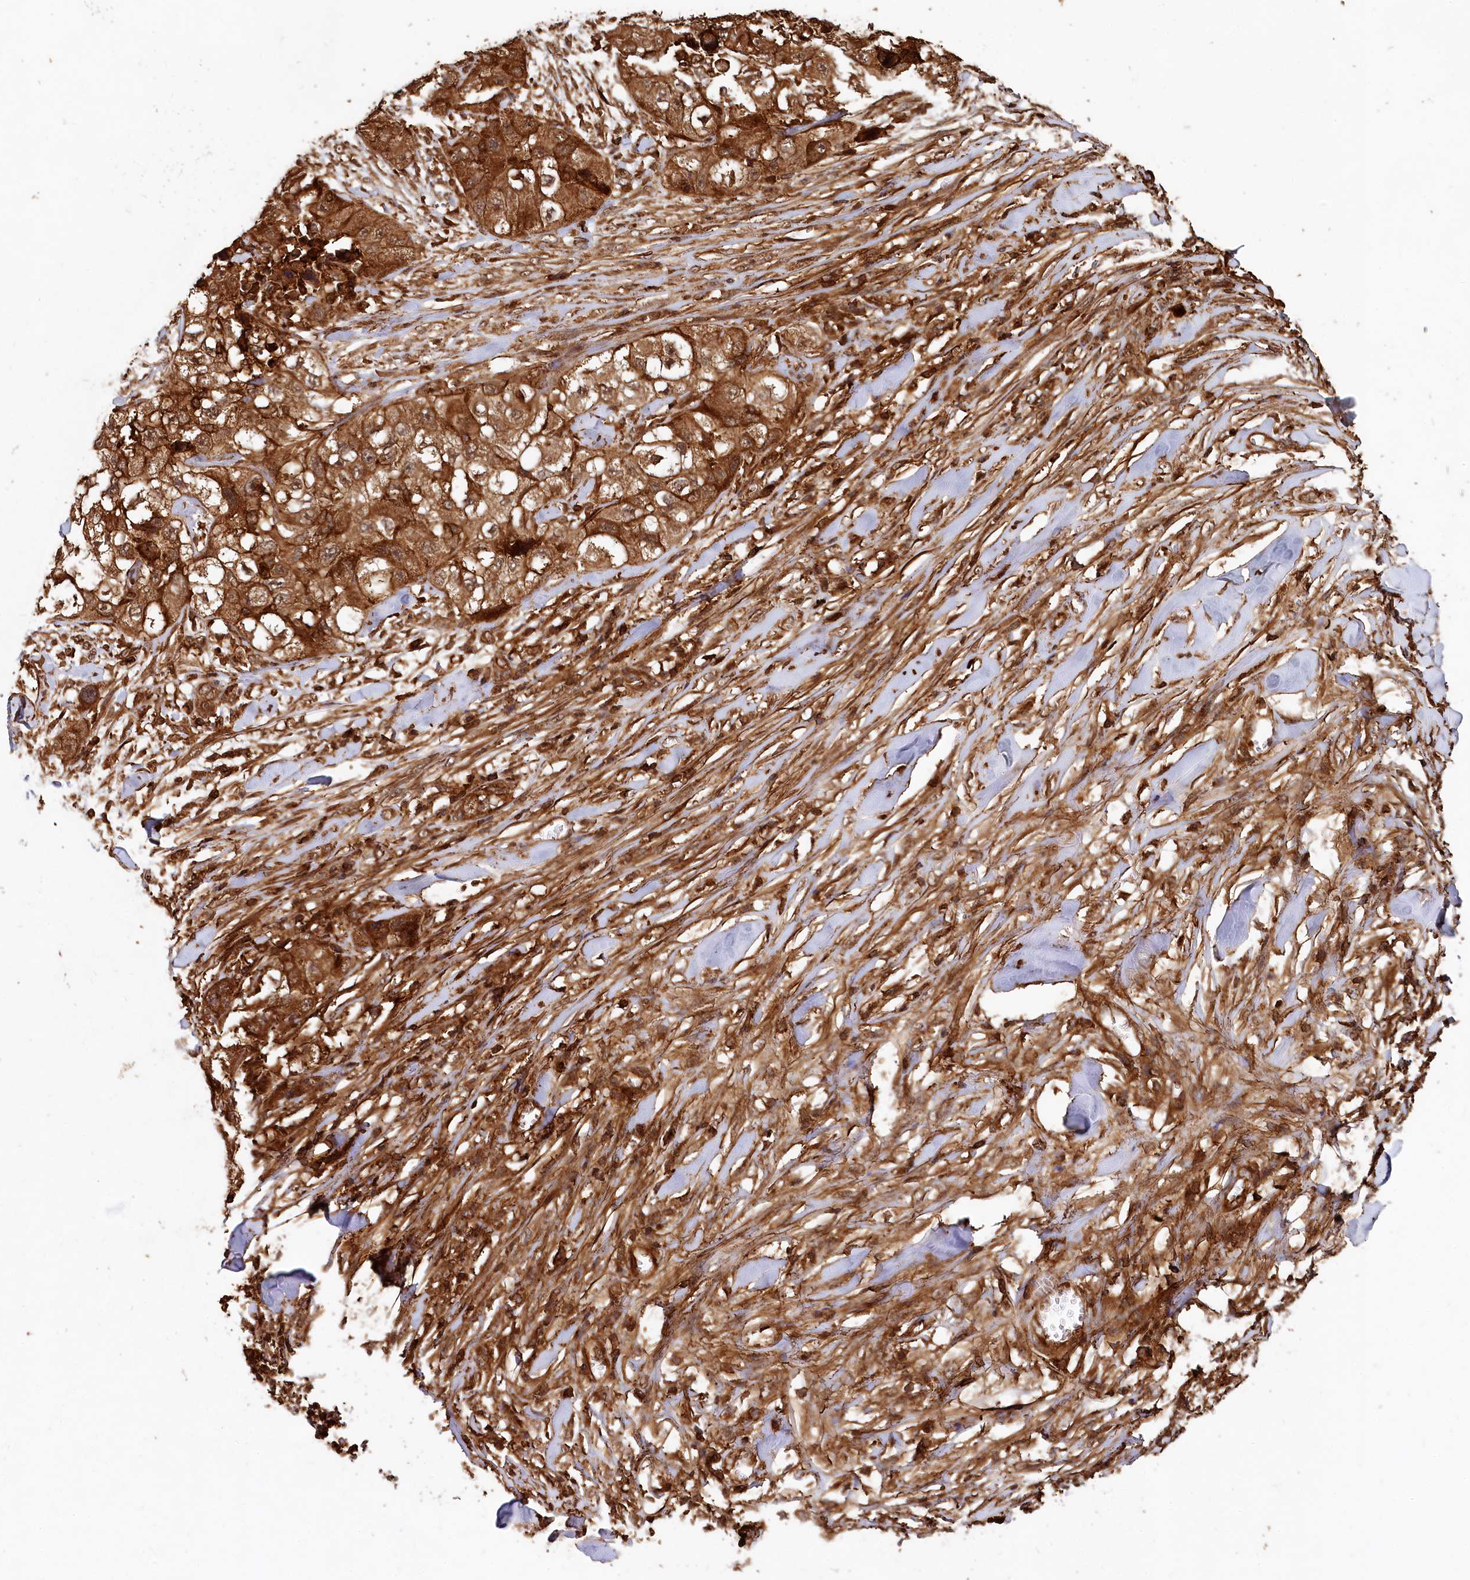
{"staining": {"intensity": "strong", "quantity": ">75%", "location": "cytoplasmic/membranous"}, "tissue": "skin cancer", "cell_type": "Tumor cells", "image_type": "cancer", "snomed": [{"axis": "morphology", "description": "Squamous cell carcinoma, NOS"}, {"axis": "topography", "description": "Skin"}, {"axis": "topography", "description": "Subcutis"}], "caption": "Skin squamous cell carcinoma stained with a protein marker exhibits strong staining in tumor cells.", "gene": "STUB1", "patient": {"sex": "male", "age": 73}}